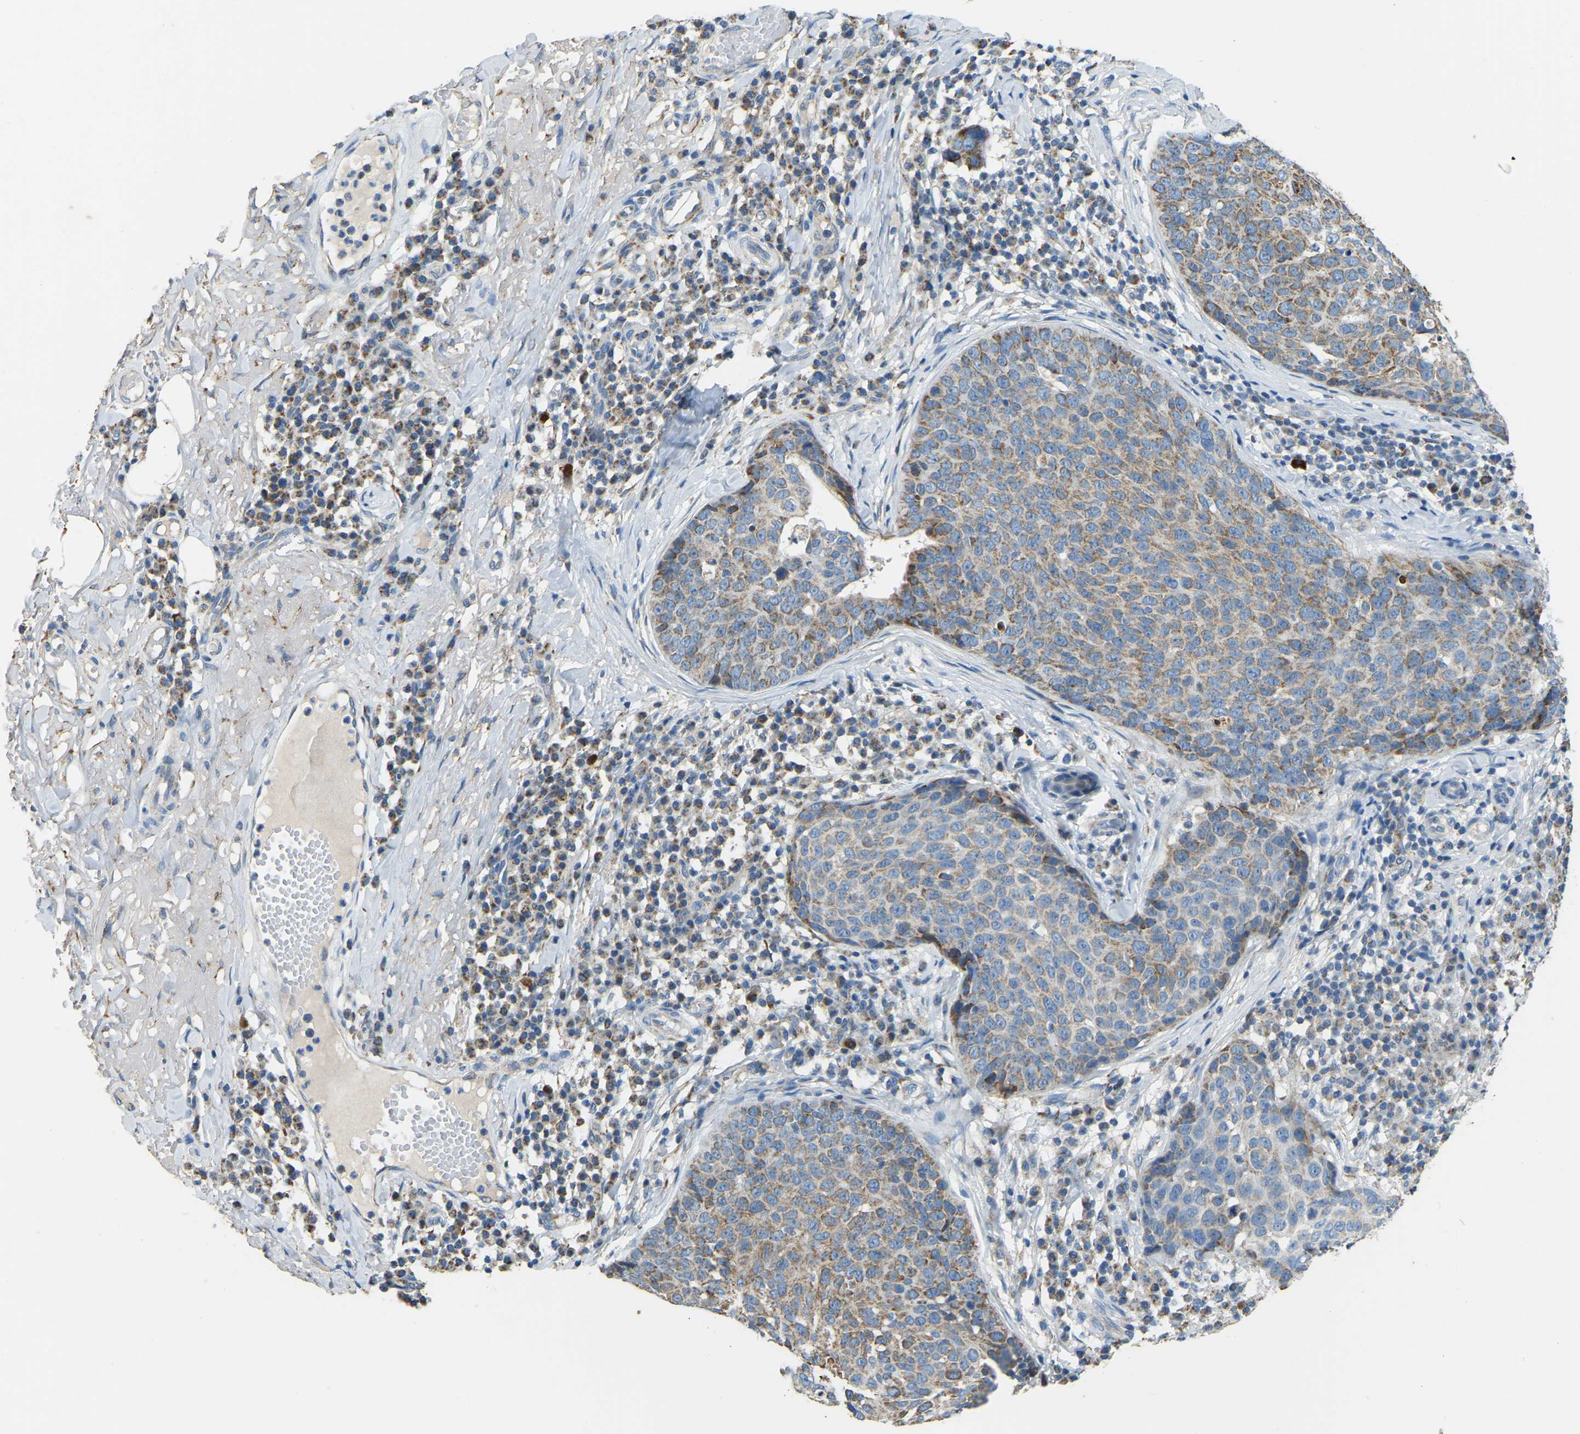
{"staining": {"intensity": "weak", "quantity": ">75%", "location": "cytoplasmic/membranous"}, "tissue": "skin cancer", "cell_type": "Tumor cells", "image_type": "cancer", "snomed": [{"axis": "morphology", "description": "Squamous cell carcinoma in situ, NOS"}, {"axis": "morphology", "description": "Squamous cell carcinoma, NOS"}, {"axis": "topography", "description": "Skin"}], "caption": "Immunohistochemical staining of human skin cancer (squamous cell carcinoma in situ) displays weak cytoplasmic/membranous protein staining in approximately >75% of tumor cells.", "gene": "ZNF200", "patient": {"sex": "male", "age": 93}}